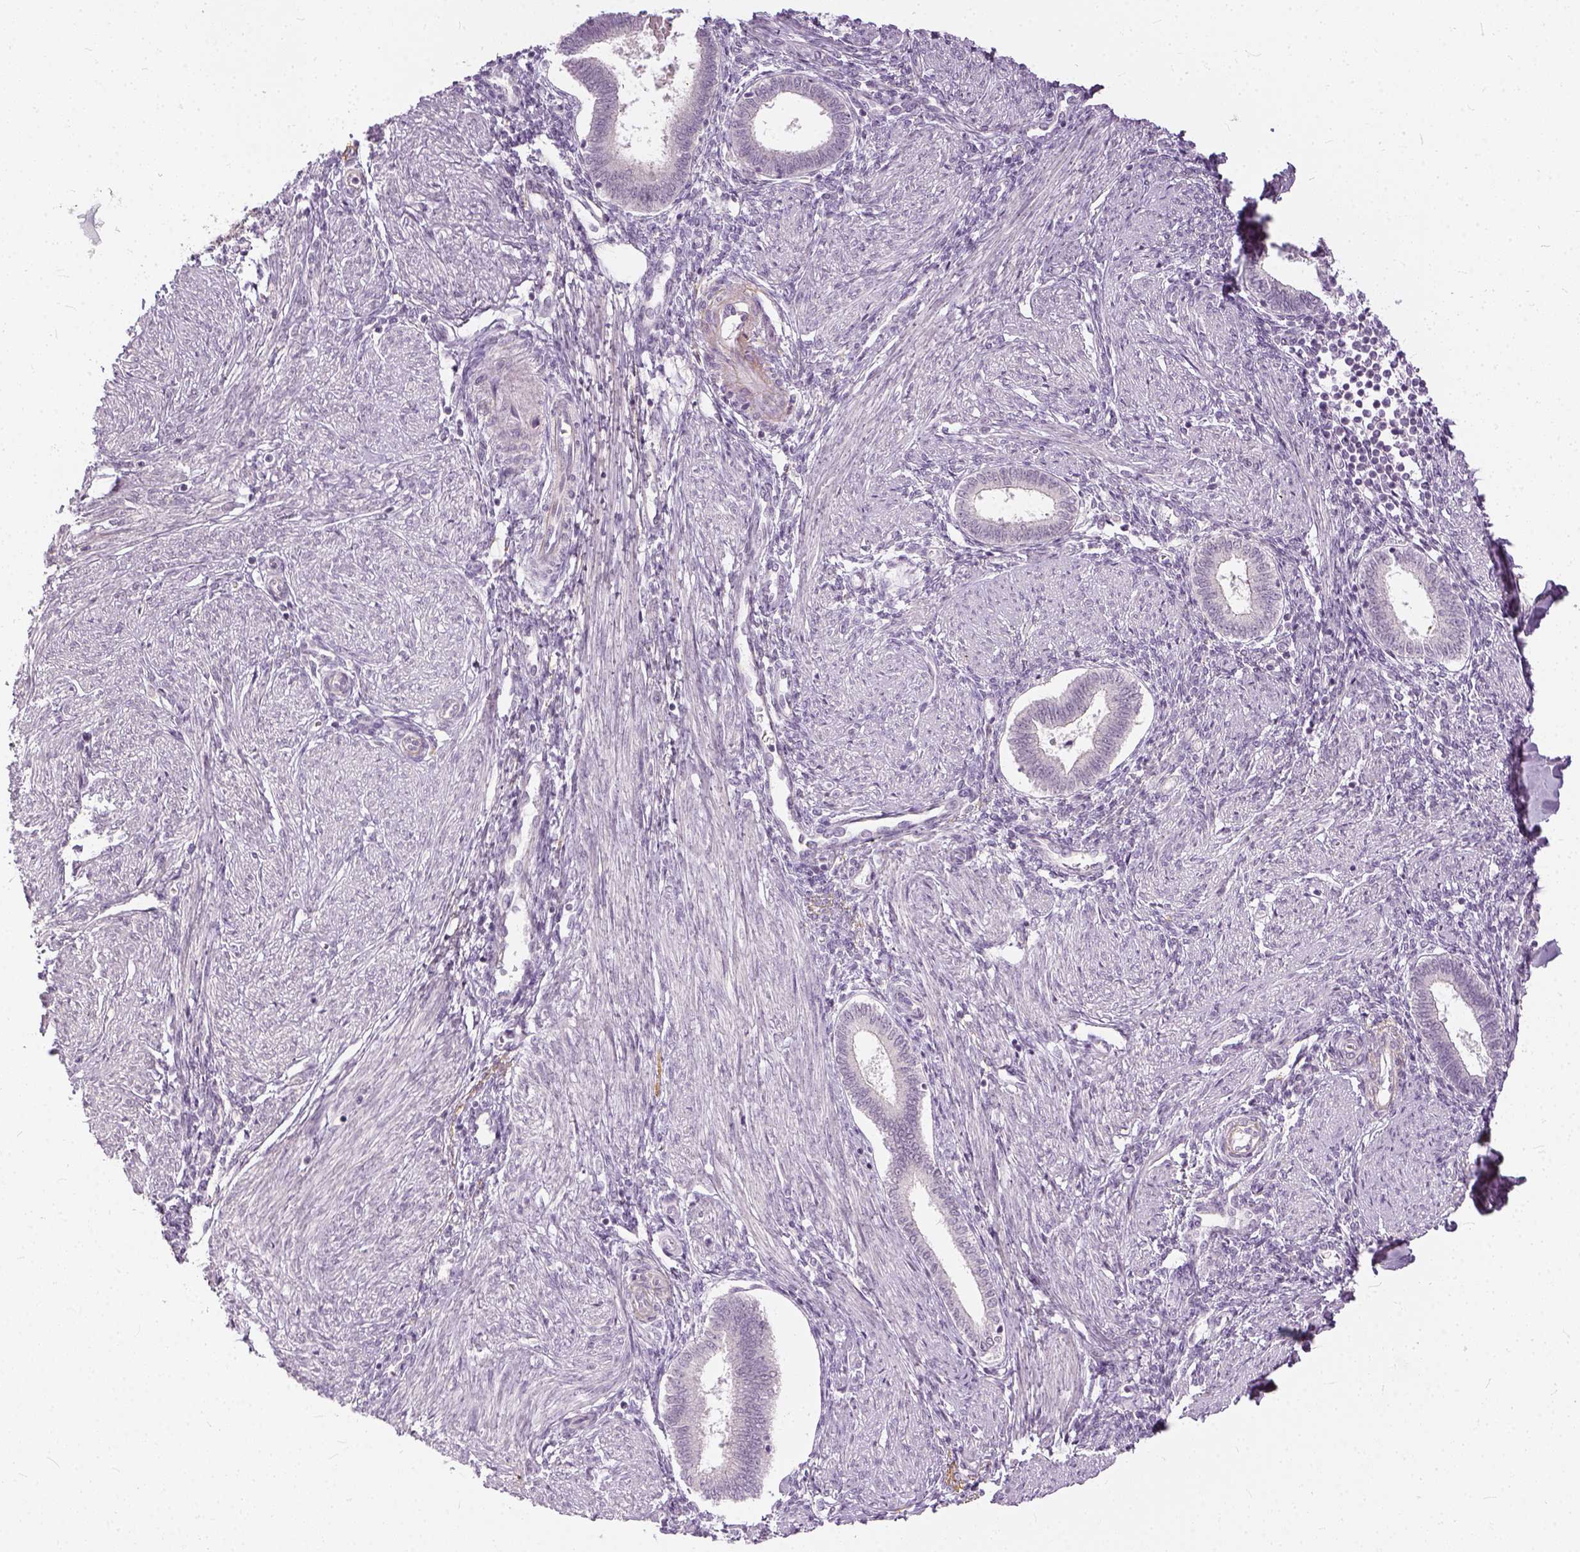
{"staining": {"intensity": "negative", "quantity": "none", "location": "none"}, "tissue": "endometrium", "cell_type": "Cells in endometrial stroma", "image_type": "normal", "snomed": [{"axis": "morphology", "description": "Normal tissue, NOS"}, {"axis": "topography", "description": "Endometrium"}], "caption": "Histopathology image shows no significant protein positivity in cells in endometrial stroma of benign endometrium. Brightfield microscopy of immunohistochemistry (IHC) stained with DAB (brown) and hematoxylin (blue), captured at high magnification.", "gene": "ANO2", "patient": {"sex": "female", "age": 42}}